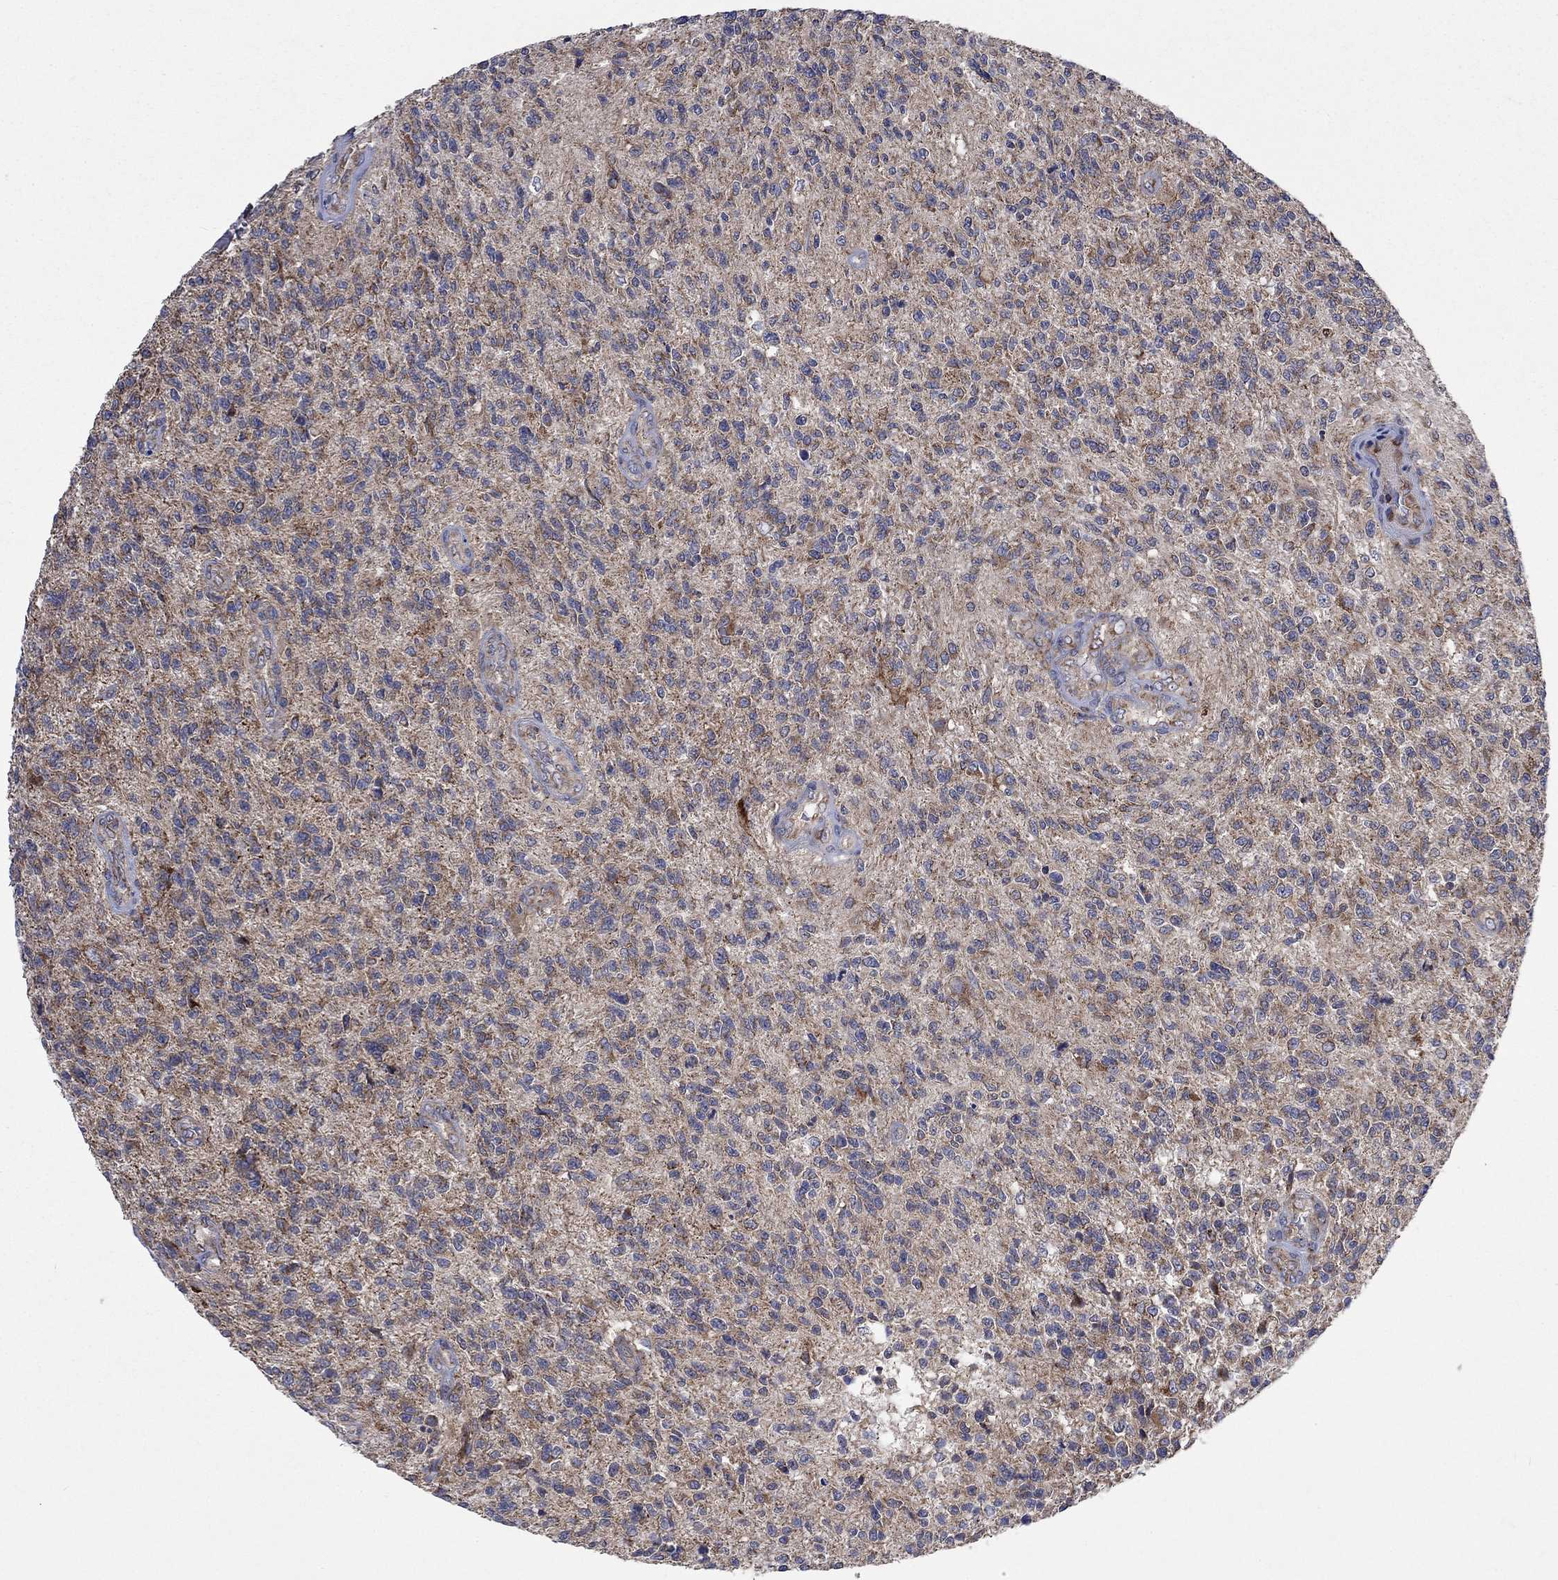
{"staining": {"intensity": "moderate", "quantity": "<25%", "location": "cytoplasmic/membranous"}, "tissue": "glioma", "cell_type": "Tumor cells", "image_type": "cancer", "snomed": [{"axis": "morphology", "description": "Glioma, malignant, High grade"}, {"axis": "topography", "description": "Brain"}], "caption": "A histopathology image of human malignant glioma (high-grade) stained for a protein displays moderate cytoplasmic/membranous brown staining in tumor cells. (DAB IHC with brightfield microscopy, high magnification).", "gene": "RPLP0", "patient": {"sex": "male", "age": 56}}